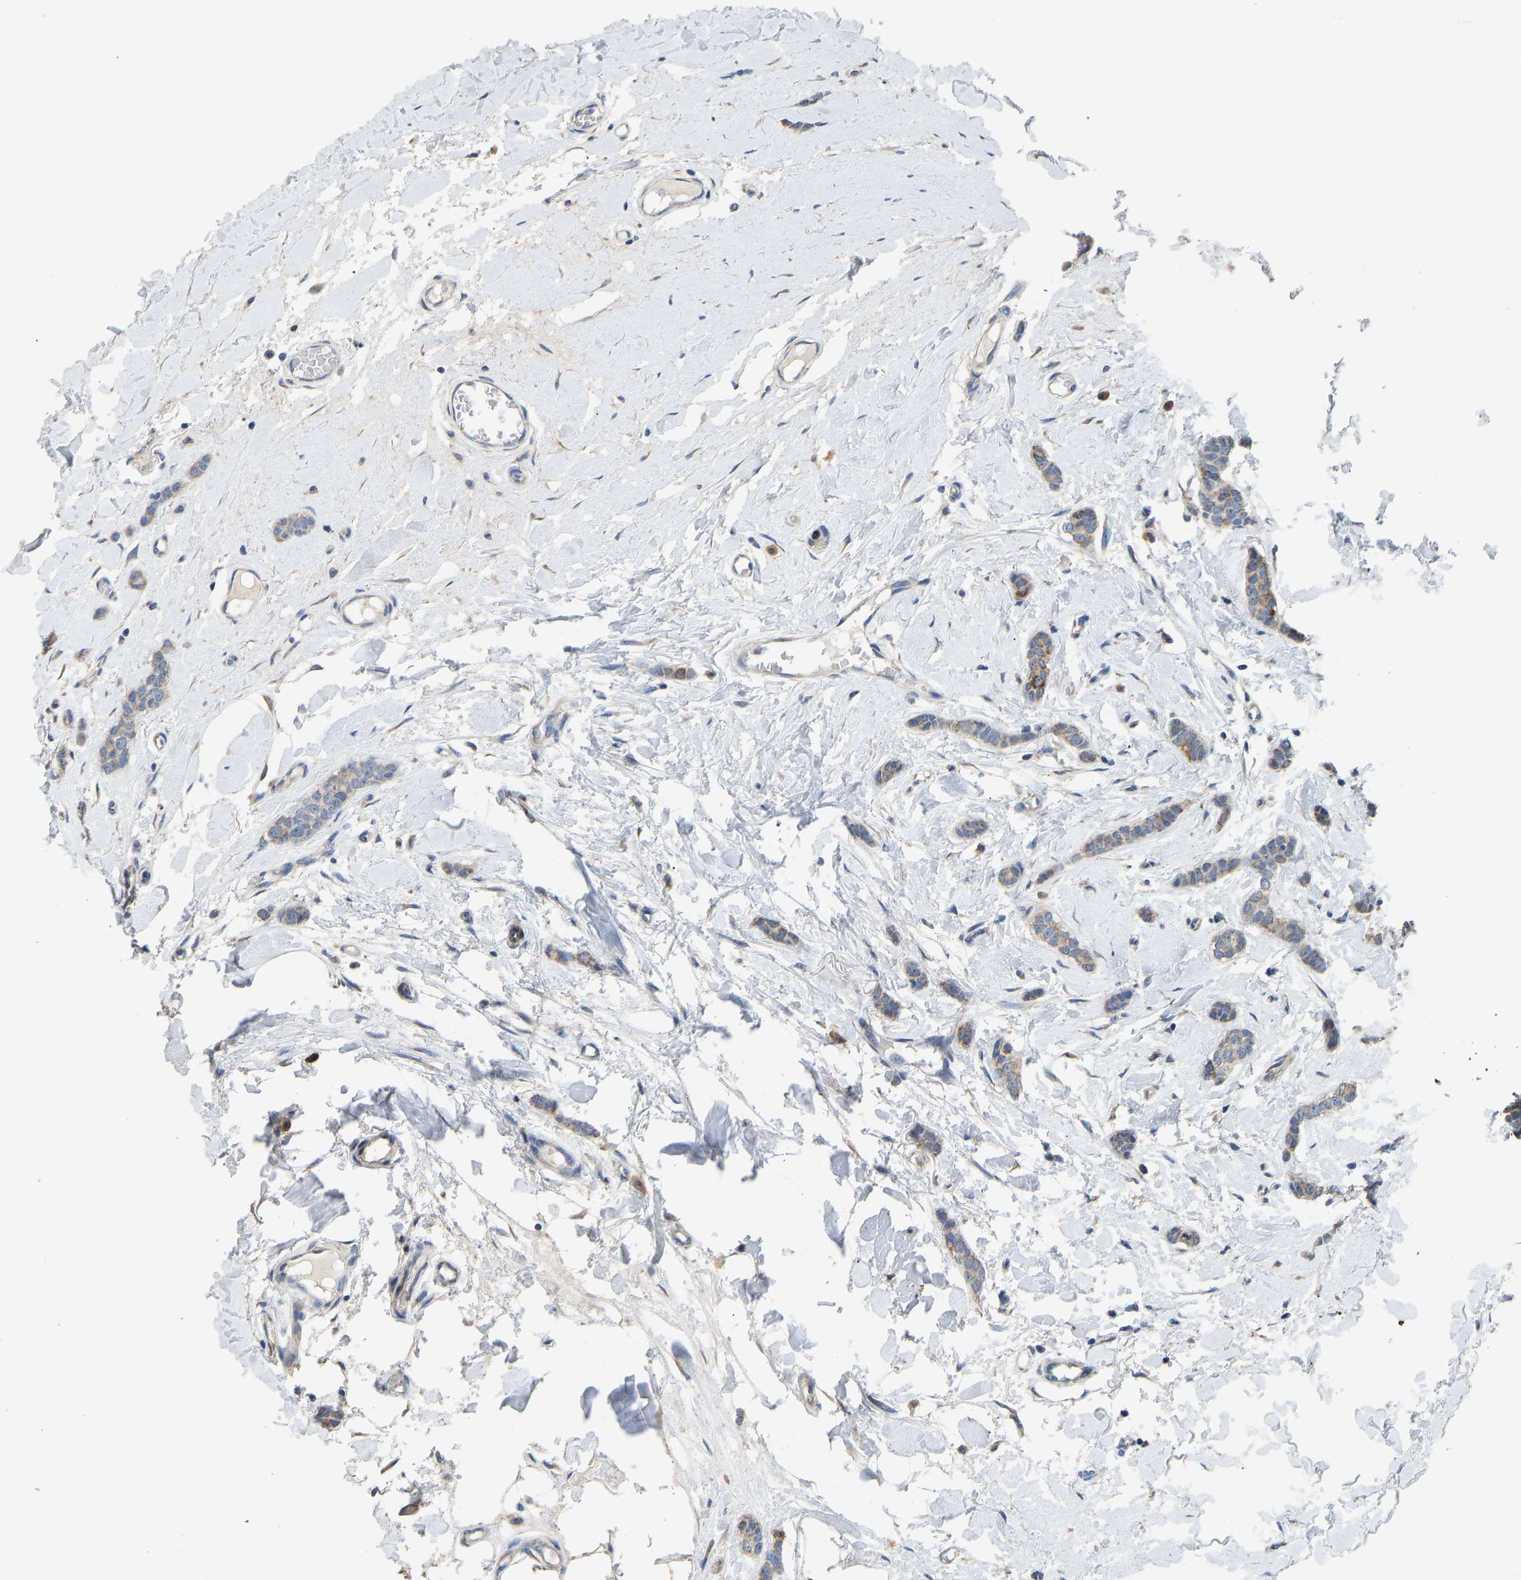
{"staining": {"intensity": "weak", "quantity": ">75%", "location": "cytoplasmic/membranous"}, "tissue": "breast cancer", "cell_type": "Tumor cells", "image_type": "cancer", "snomed": [{"axis": "morphology", "description": "Lobular carcinoma"}, {"axis": "topography", "description": "Skin"}, {"axis": "topography", "description": "Breast"}], "caption": "Breast cancer (lobular carcinoma) was stained to show a protein in brown. There is low levels of weak cytoplasmic/membranous staining in about >75% of tumor cells. The staining is performed using DAB brown chromogen to label protein expression. The nuclei are counter-stained blue using hematoxylin.", "gene": "TMEM150A", "patient": {"sex": "female", "age": 46}}